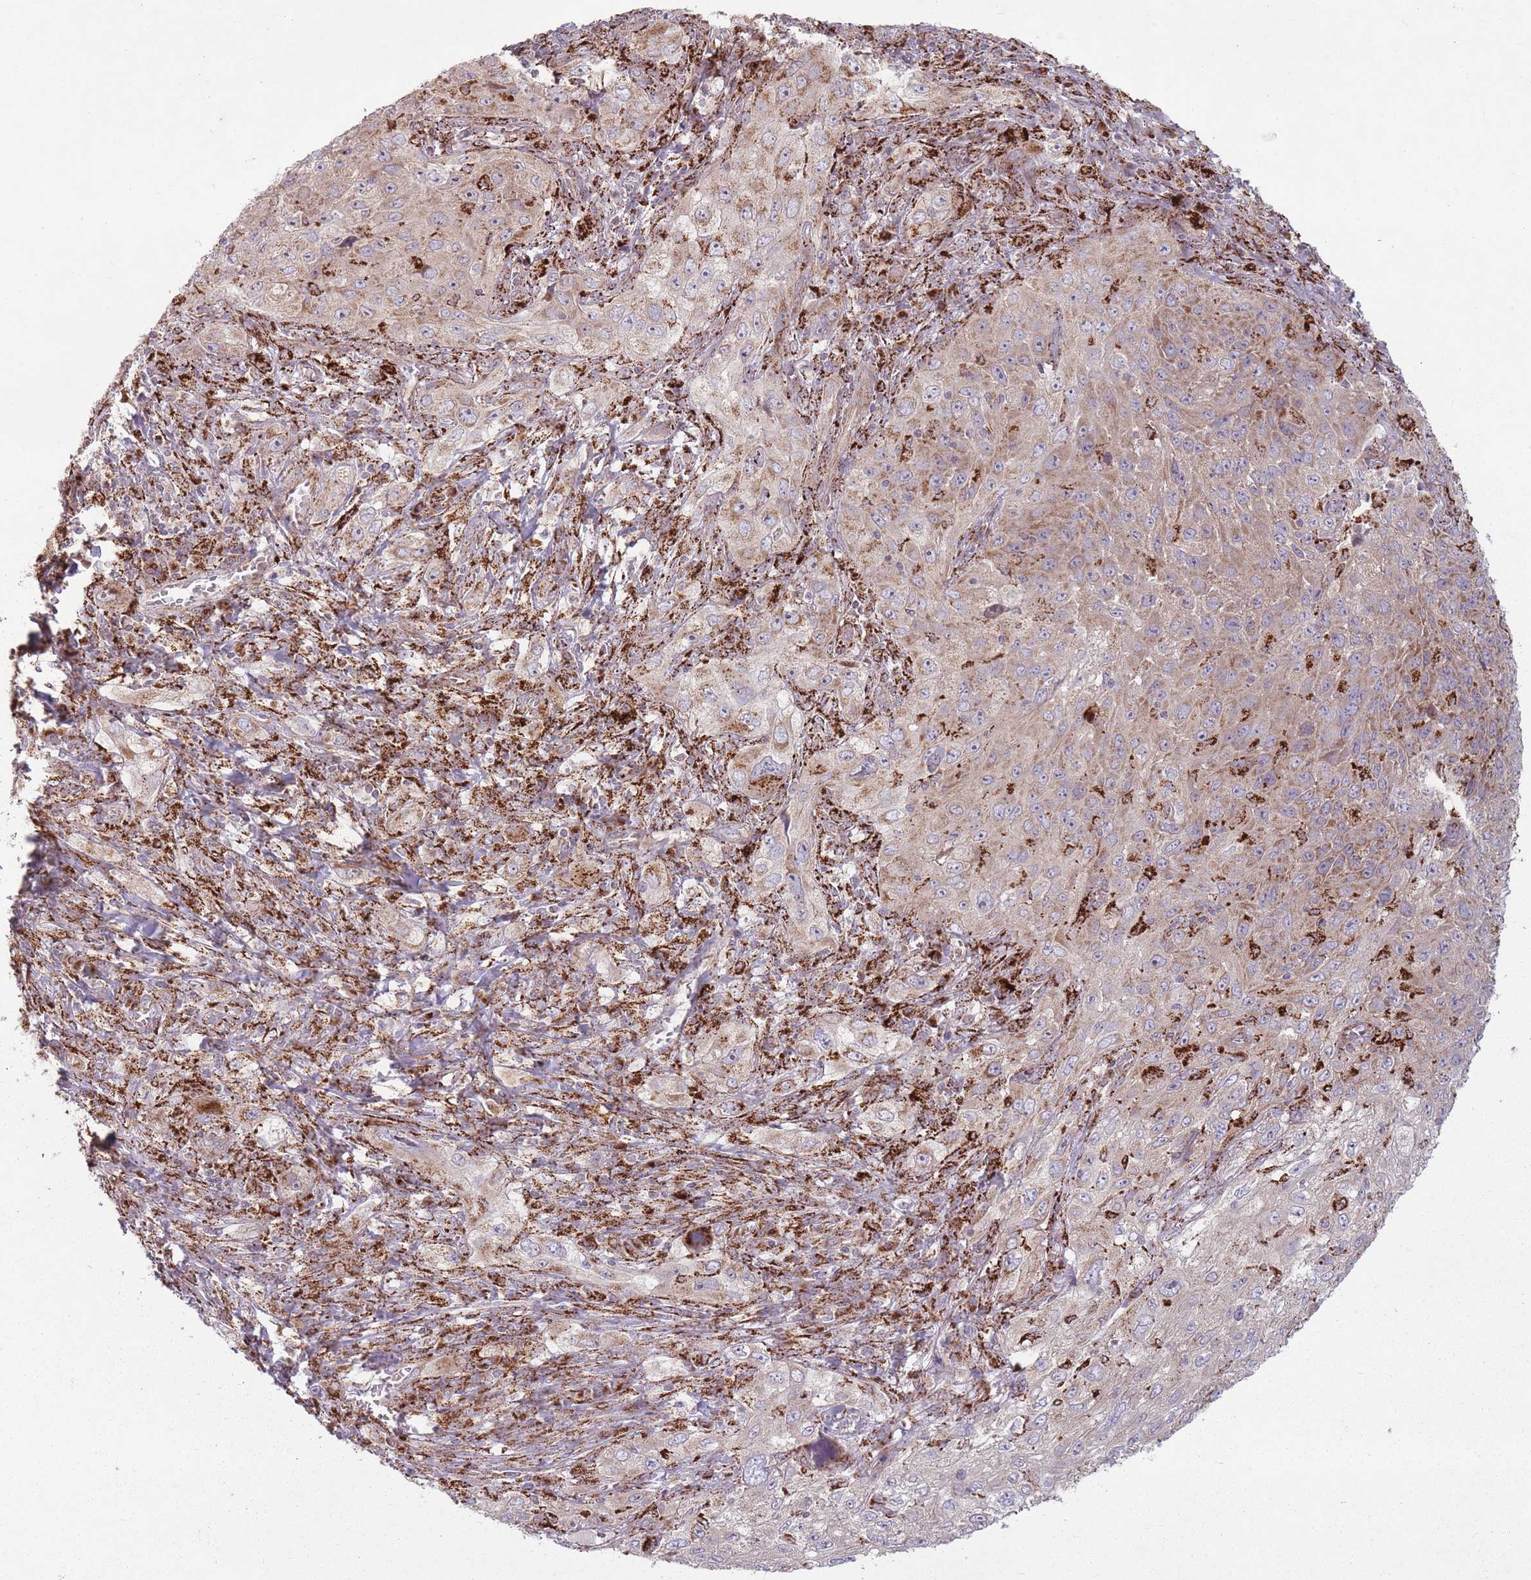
{"staining": {"intensity": "strong", "quantity": "25%-75%", "location": "cytoplasmic/membranous"}, "tissue": "lung cancer", "cell_type": "Tumor cells", "image_type": "cancer", "snomed": [{"axis": "morphology", "description": "Squamous cell carcinoma, NOS"}, {"axis": "topography", "description": "Lung"}], "caption": "Immunohistochemical staining of lung cancer reveals high levels of strong cytoplasmic/membranous positivity in approximately 25%-75% of tumor cells.", "gene": "OR10Q1", "patient": {"sex": "female", "age": 69}}